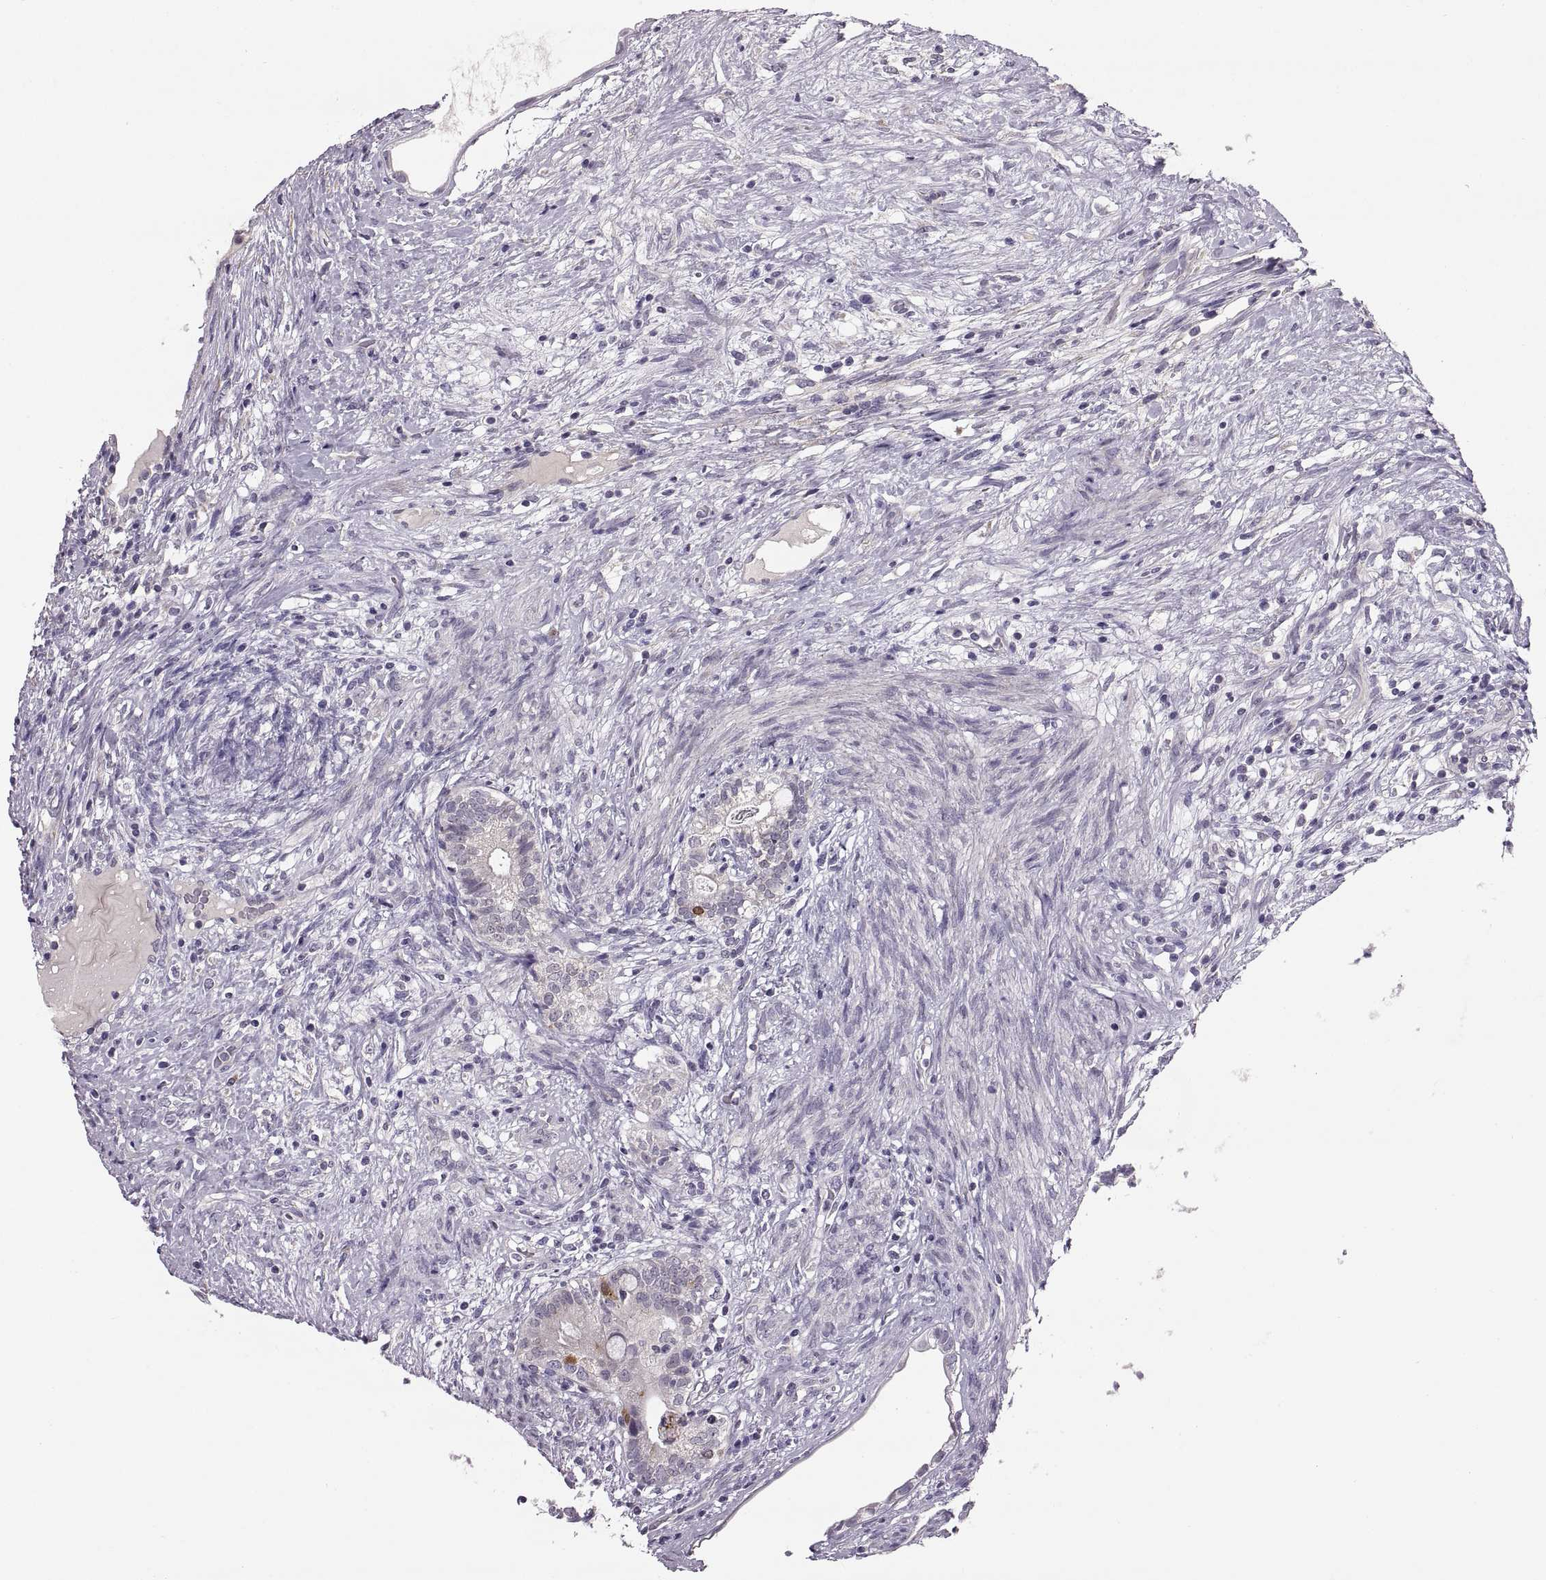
{"staining": {"intensity": "negative", "quantity": "none", "location": "none"}, "tissue": "testis cancer", "cell_type": "Tumor cells", "image_type": "cancer", "snomed": [{"axis": "morphology", "description": "Seminoma, NOS"}, {"axis": "morphology", "description": "Carcinoma, Embryonal, NOS"}, {"axis": "topography", "description": "Testis"}], "caption": "A micrograph of testis cancer stained for a protein exhibits no brown staining in tumor cells. (IHC, brightfield microscopy, high magnification).", "gene": "ADH6", "patient": {"sex": "male", "age": 41}}